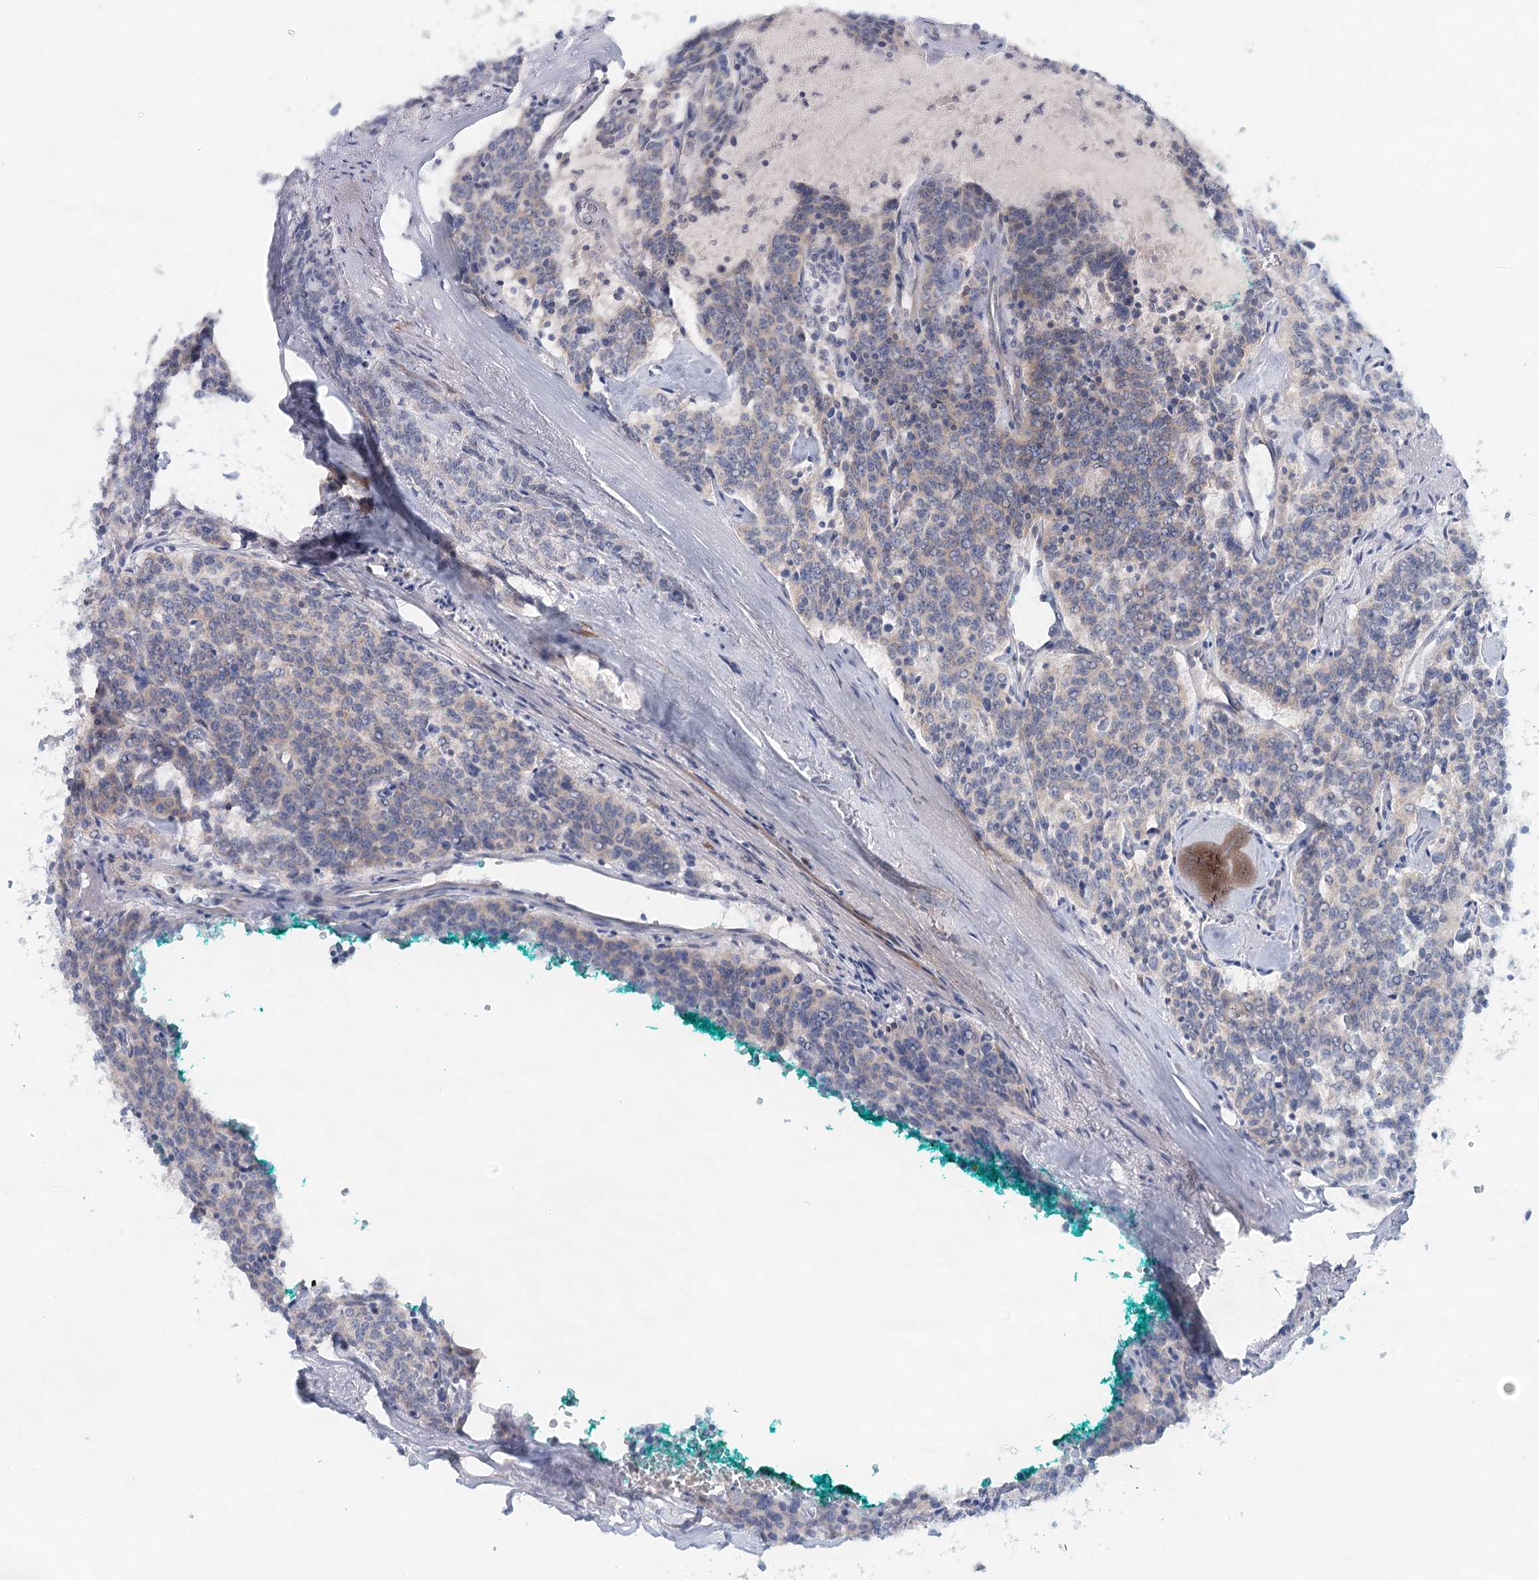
{"staining": {"intensity": "negative", "quantity": "none", "location": "none"}, "tissue": "carcinoid", "cell_type": "Tumor cells", "image_type": "cancer", "snomed": [{"axis": "morphology", "description": "Carcinoid, malignant, NOS"}, {"axis": "topography", "description": "Lung"}], "caption": "The IHC histopathology image has no significant positivity in tumor cells of carcinoid tissue.", "gene": "RBM43", "patient": {"sex": "female", "age": 46}}